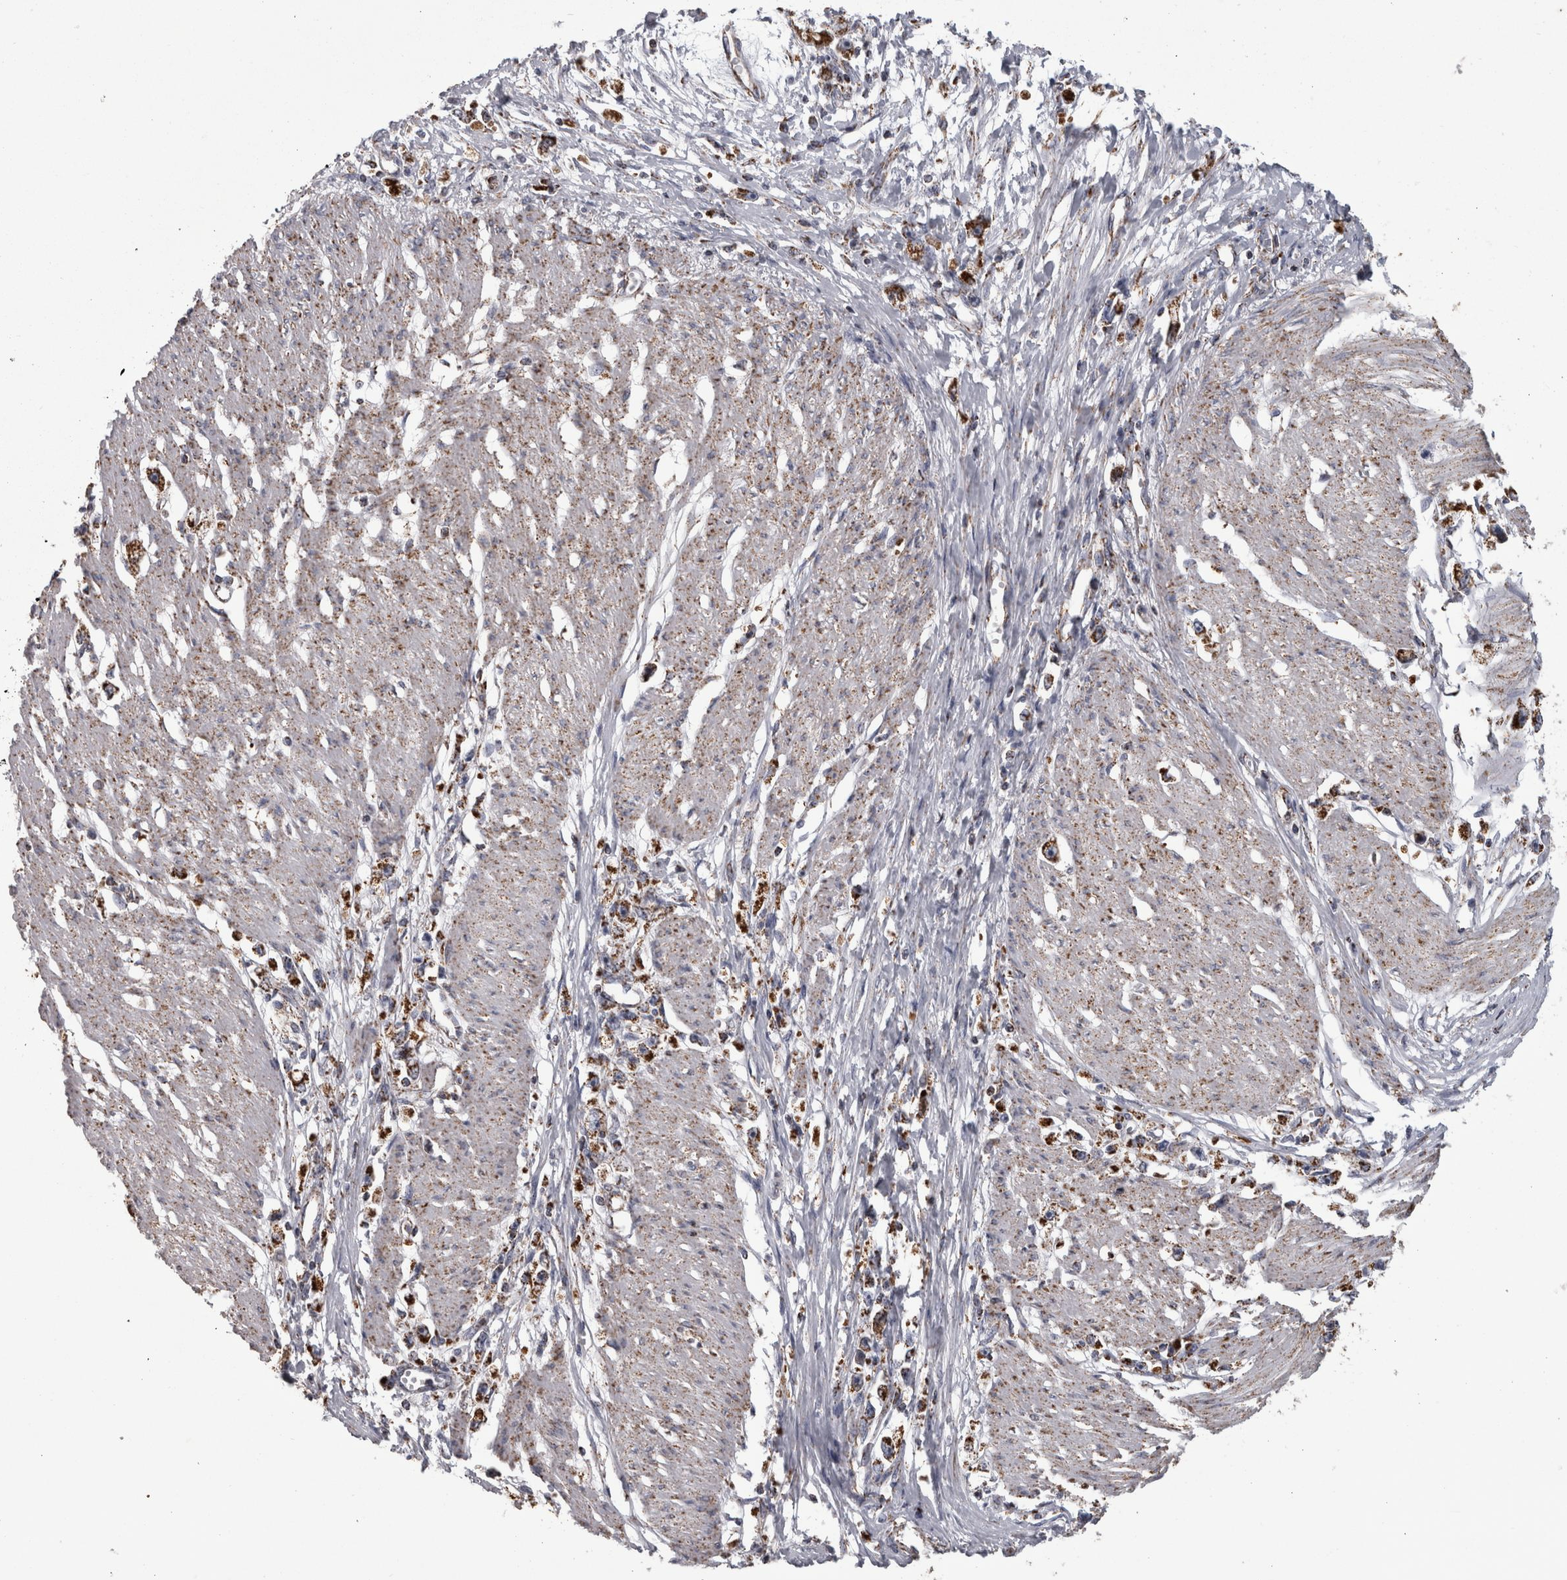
{"staining": {"intensity": "strong", "quantity": ">75%", "location": "cytoplasmic/membranous"}, "tissue": "stomach cancer", "cell_type": "Tumor cells", "image_type": "cancer", "snomed": [{"axis": "morphology", "description": "Adenocarcinoma, NOS"}, {"axis": "topography", "description": "Stomach"}], "caption": "DAB (3,3'-diaminobenzidine) immunohistochemical staining of human stomach adenocarcinoma exhibits strong cytoplasmic/membranous protein positivity in about >75% of tumor cells.", "gene": "MDH2", "patient": {"sex": "female", "age": 59}}